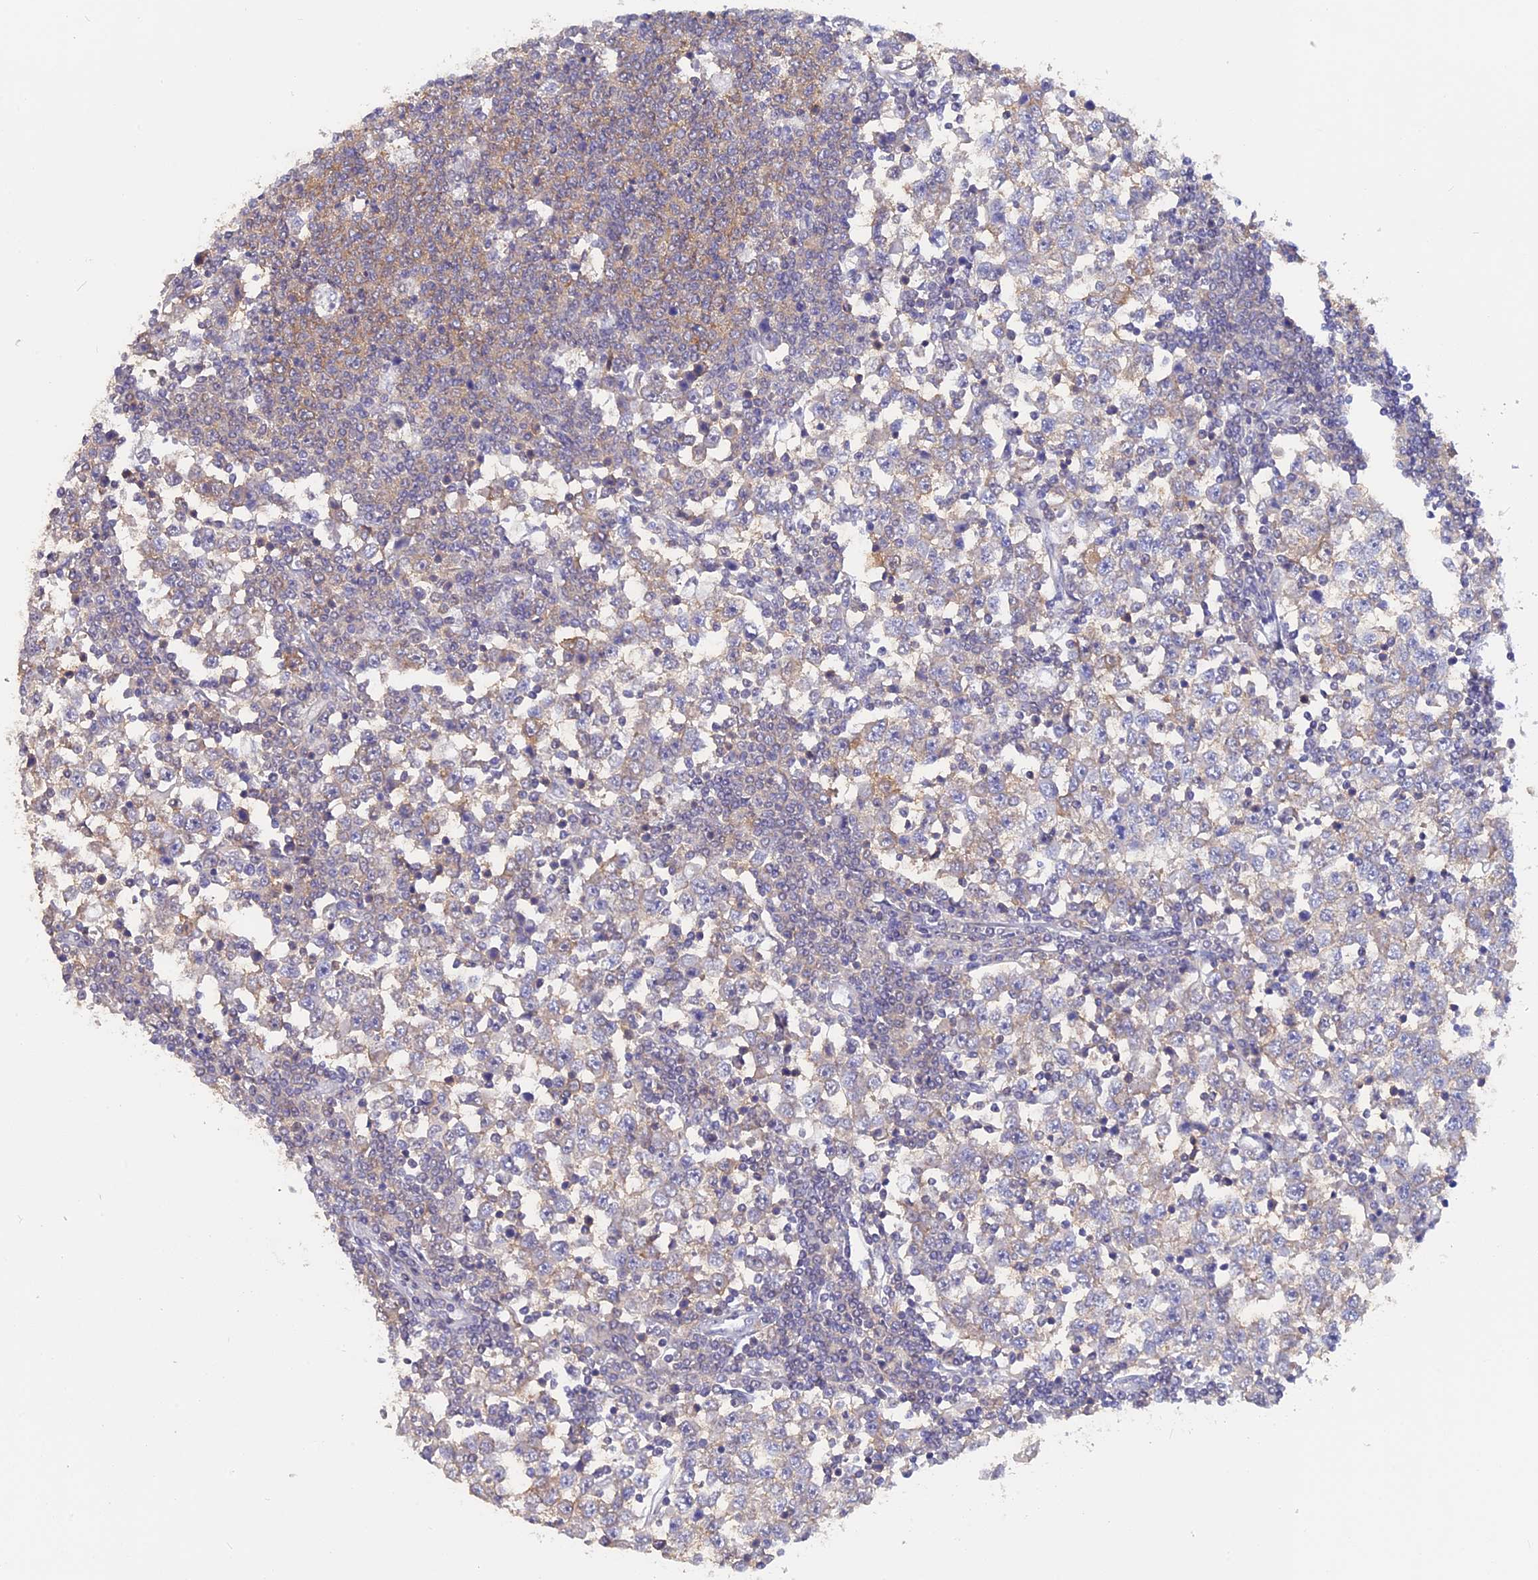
{"staining": {"intensity": "negative", "quantity": "none", "location": "none"}, "tissue": "testis cancer", "cell_type": "Tumor cells", "image_type": "cancer", "snomed": [{"axis": "morphology", "description": "Seminoma, NOS"}, {"axis": "topography", "description": "Testis"}], "caption": "Human seminoma (testis) stained for a protein using immunohistochemistry displays no staining in tumor cells.", "gene": "STUB1", "patient": {"sex": "male", "age": 65}}